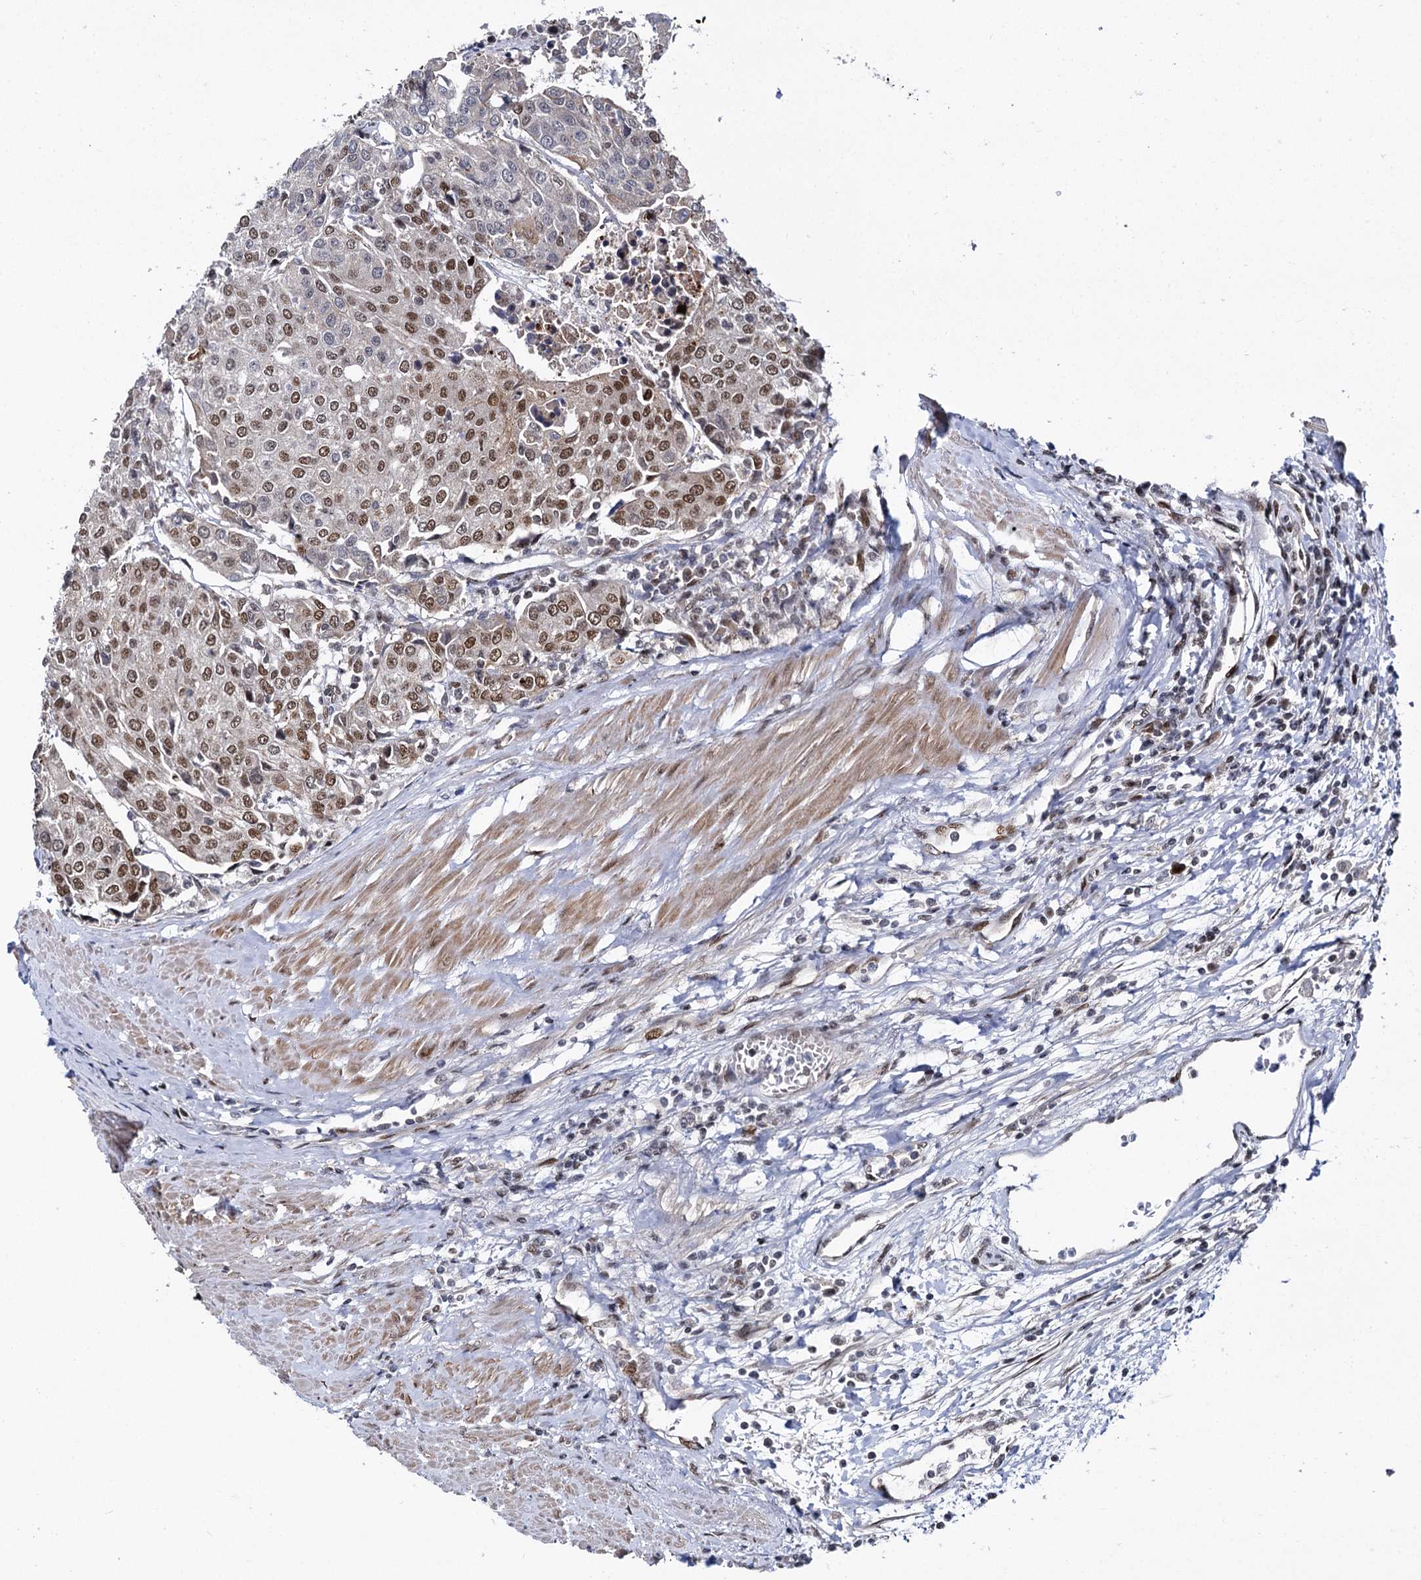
{"staining": {"intensity": "moderate", "quantity": "25%-75%", "location": "nuclear"}, "tissue": "urothelial cancer", "cell_type": "Tumor cells", "image_type": "cancer", "snomed": [{"axis": "morphology", "description": "Urothelial carcinoma, High grade"}, {"axis": "topography", "description": "Urinary bladder"}], "caption": "Brown immunohistochemical staining in human high-grade urothelial carcinoma shows moderate nuclear expression in about 25%-75% of tumor cells.", "gene": "RUFY2", "patient": {"sex": "female", "age": 85}}